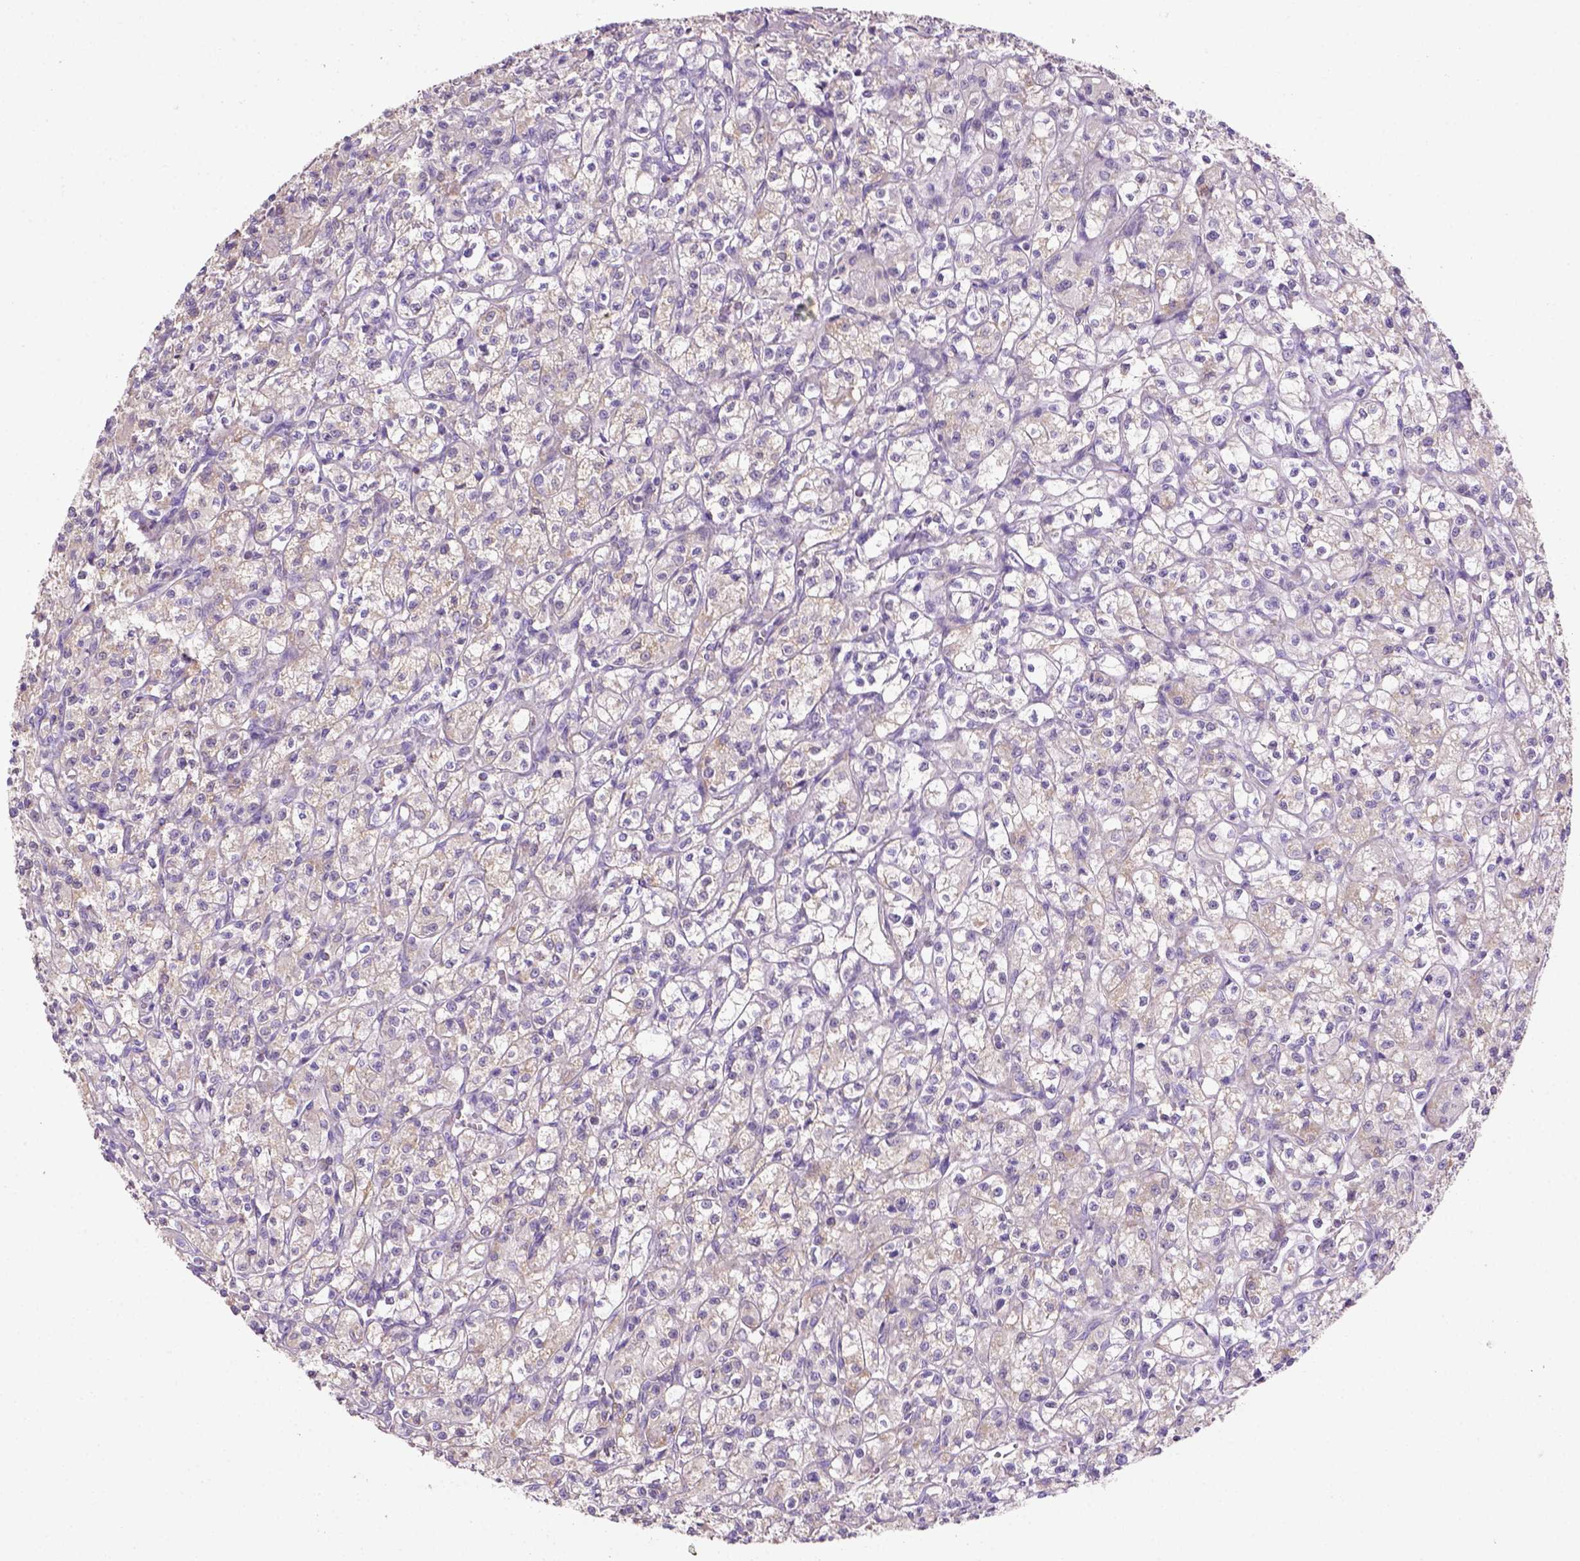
{"staining": {"intensity": "negative", "quantity": "none", "location": "none"}, "tissue": "renal cancer", "cell_type": "Tumor cells", "image_type": "cancer", "snomed": [{"axis": "morphology", "description": "Adenocarcinoma, NOS"}, {"axis": "topography", "description": "Kidney"}], "caption": "Immunohistochemistry image of neoplastic tissue: human renal cancer stained with DAB shows no significant protein staining in tumor cells. Brightfield microscopy of IHC stained with DAB (brown) and hematoxylin (blue), captured at high magnification.", "gene": "HTRA1", "patient": {"sex": "female", "age": 70}}